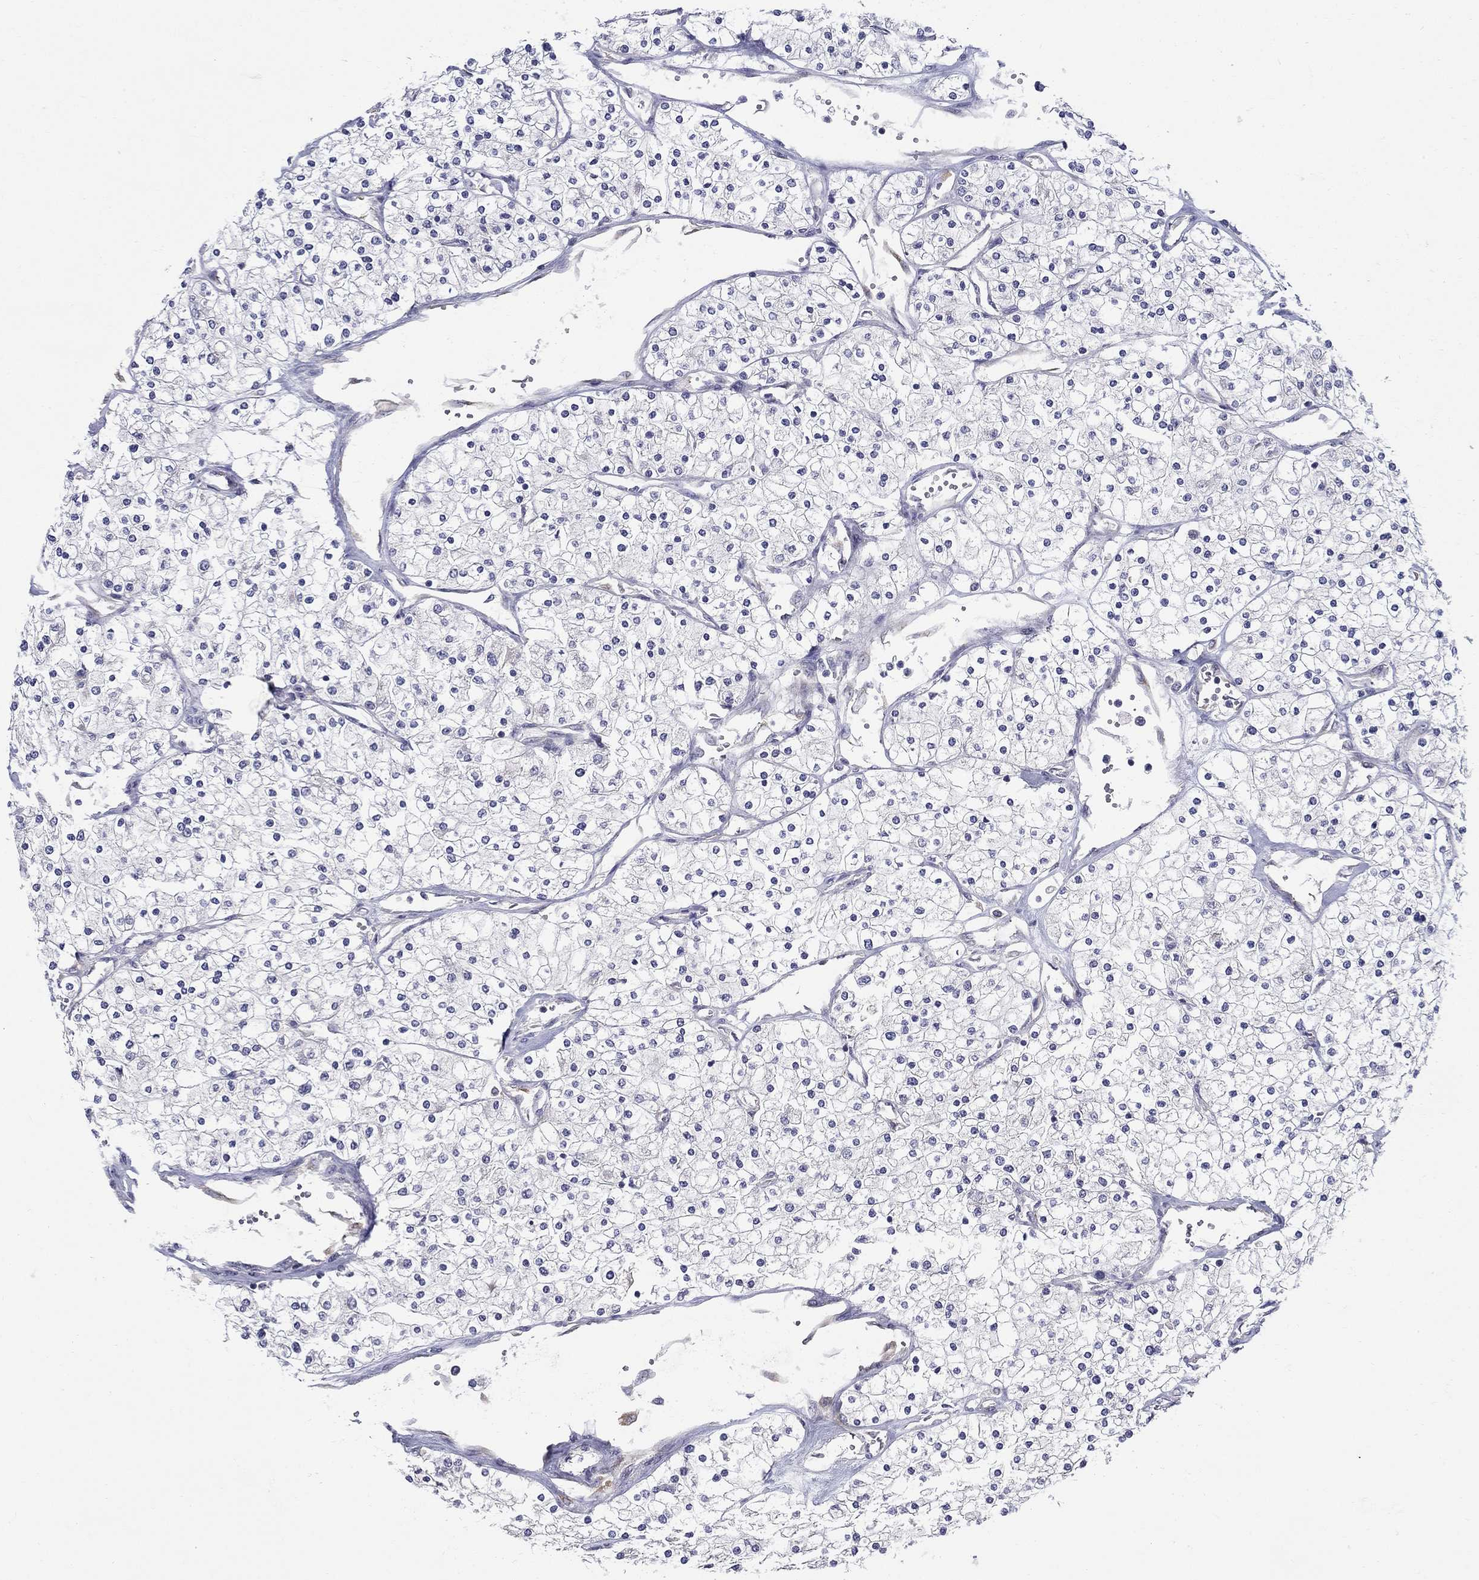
{"staining": {"intensity": "negative", "quantity": "none", "location": "none"}, "tissue": "renal cancer", "cell_type": "Tumor cells", "image_type": "cancer", "snomed": [{"axis": "morphology", "description": "Adenocarcinoma, NOS"}, {"axis": "topography", "description": "Kidney"}], "caption": "Tumor cells show no significant protein staining in adenocarcinoma (renal).", "gene": "QRFPR", "patient": {"sex": "male", "age": 80}}